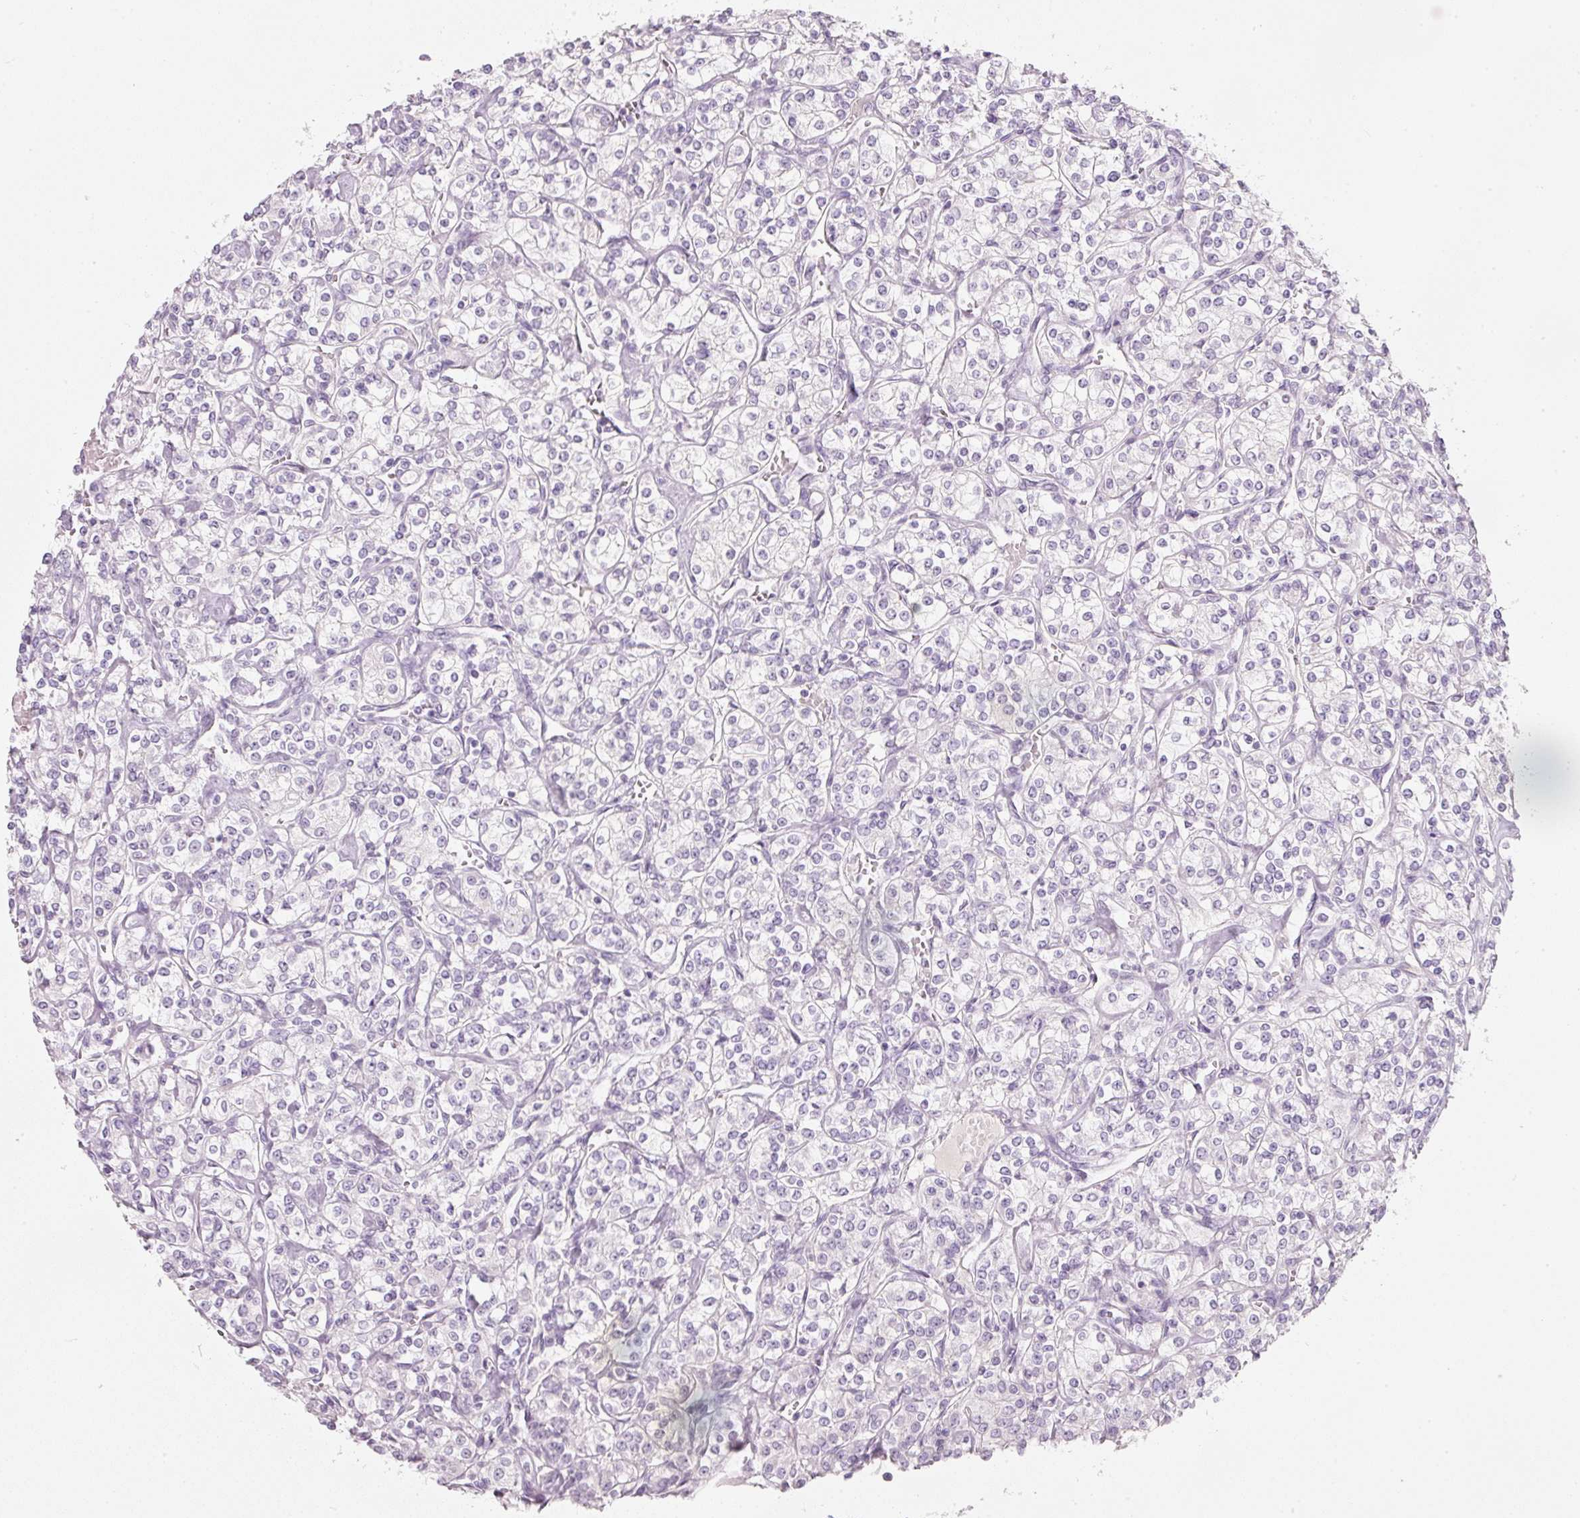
{"staining": {"intensity": "negative", "quantity": "none", "location": "none"}, "tissue": "renal cancer", "cell_type": "Tumor cells", "image_type": "cancer", "snomed": [{"axis": "morphology", "description": "Adenocarcinoma, NOS"}, {"axis": "topography", "description": "Kidney"}], "caption": "High power microscopy micrograph of an IHC image of adenocarcinoma (renal), revealing no significant expression in tumor cells. (Stains: DAB (3,3'-diaminobenzidine) immunohistochemistry with hematoxylin counter stain, Microscopy: brightfield microscopy at high magnification).", "gene": "ENSG00000206549", "patient": {"sex": "male", "age": 77}}